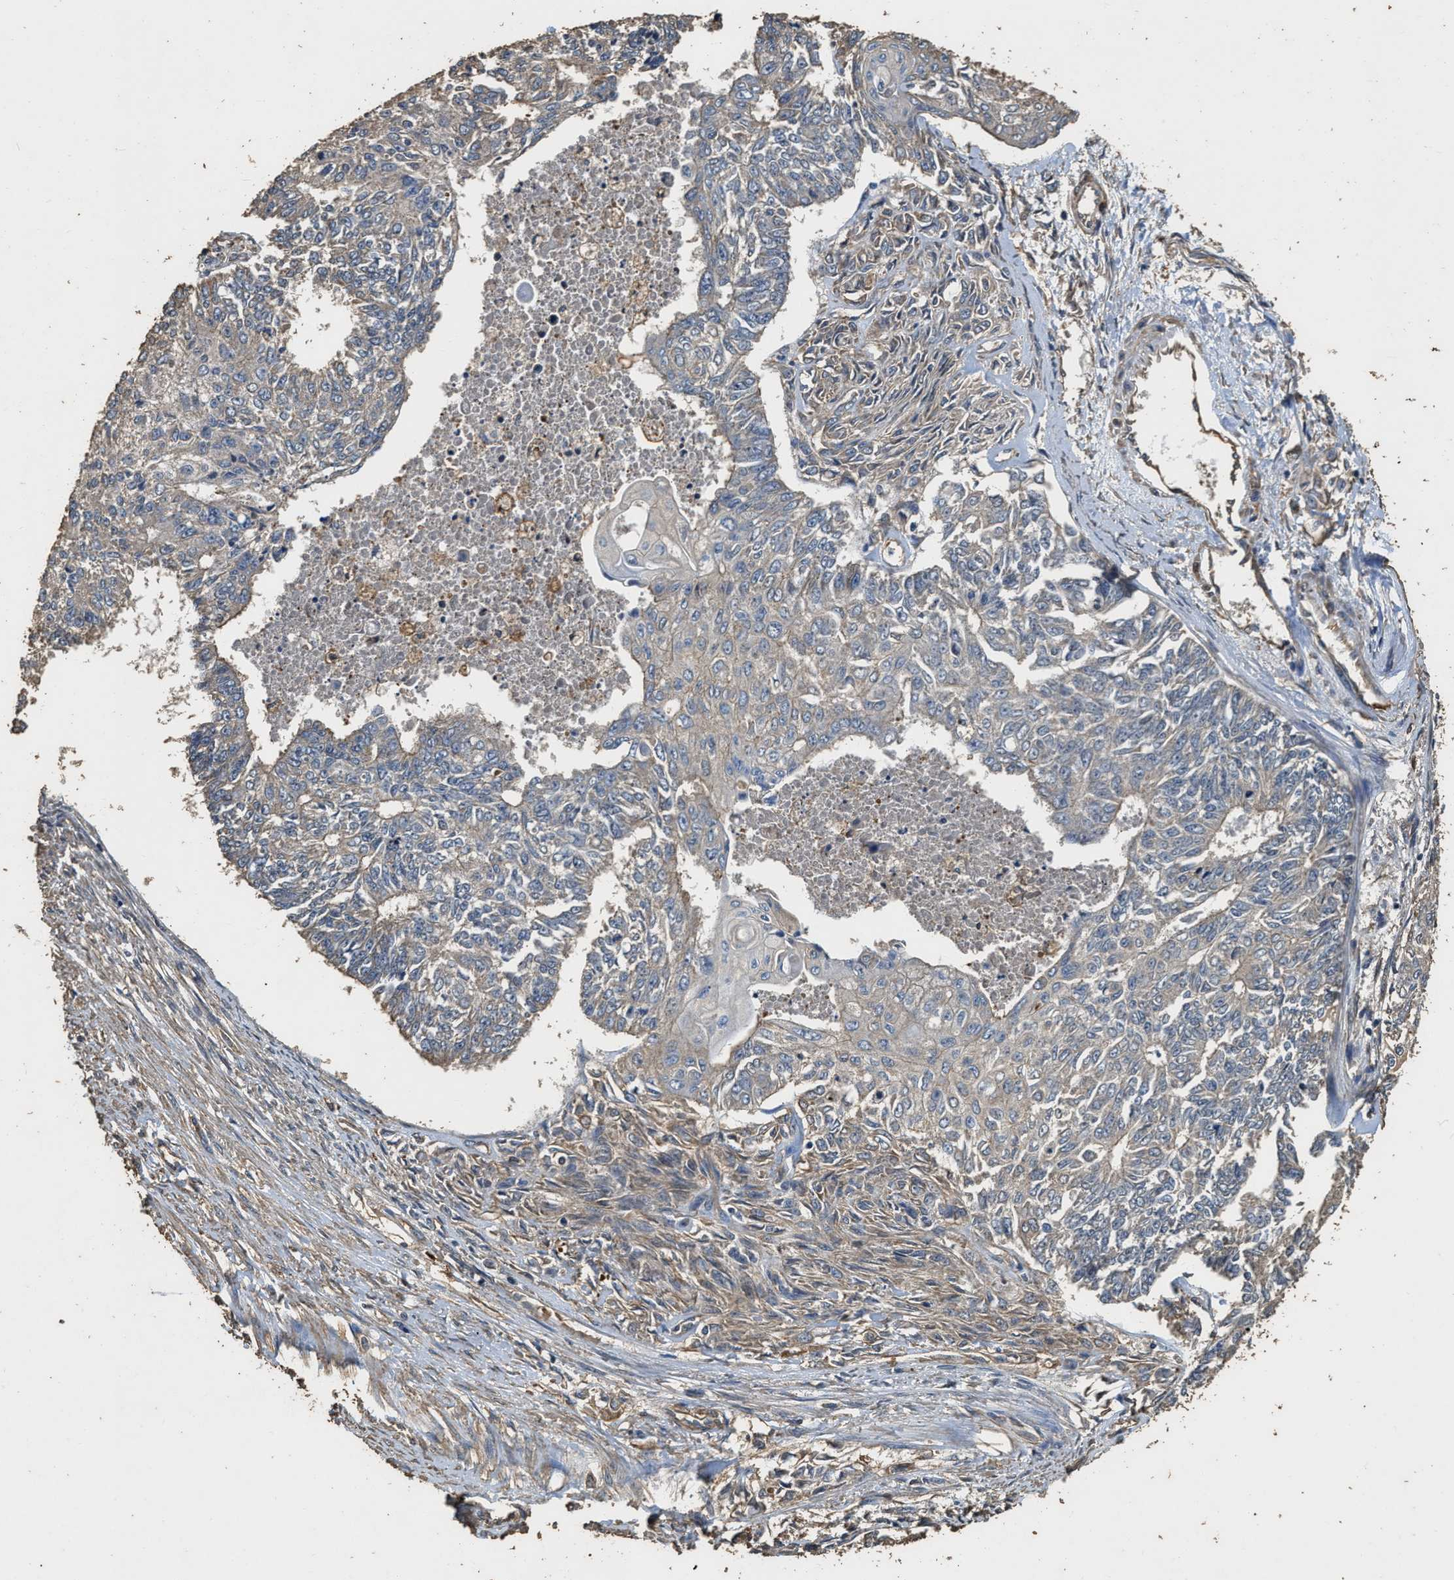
{"staining": {"intensity": "negative", "quantity": "none", "location": "none"}, "tissue": "endometrial cancer", "cell_type": "Tumor cells", "image_type": "cancer", "snomed": [{"axis": "morphology", "description": "Adenocarcinoma, NOS"}, {"axis": "topography", "description": "Endometrium"}], "caption": "Tumor cells are negative for protein expression in human endometrial cancer.", "gene": "MIB1", "patient": {"sex": "female", "age": 32}}